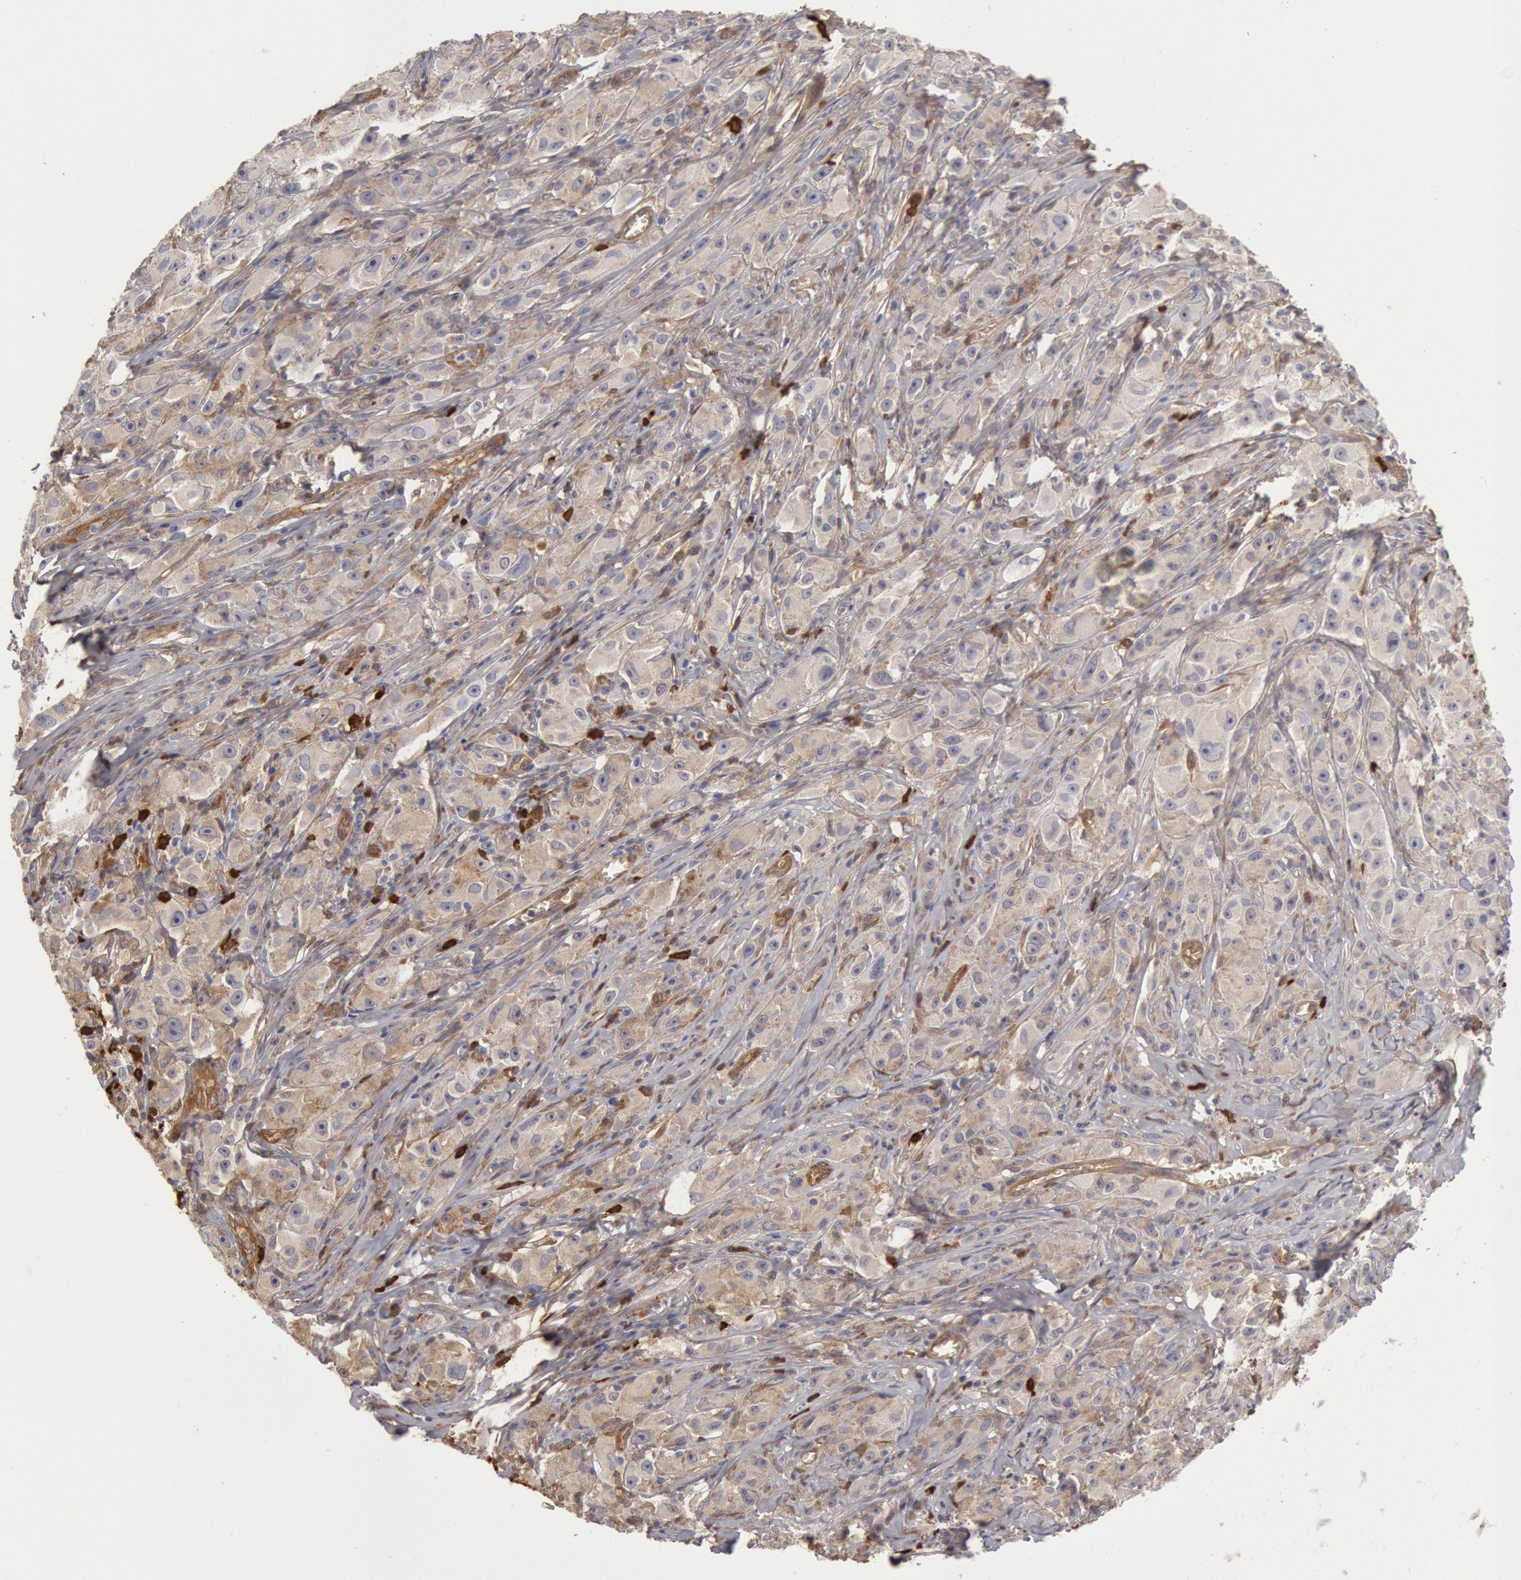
{"staining": {"intensity": "moderate", "quantity": "25%-75%", "location": "cytoplasmic/membranous"}, "tissue": "melanoma", "cell_type": "Tumor cells", "image_type": "cancer", "snomed": [{"axis": "morphology", "description": "Malignant melanoma, NOS"}, {"axis": "topography", "description": "Skin"}], "caption": "About 25%-75% of tumor cells in melanoma demonstrate moderate cytoplasmic/membranous protein positivity as visualized by brown immunohistochemical staining.", "gene": "CCDC50", "patient": {"sex": "male", "age": 56}}